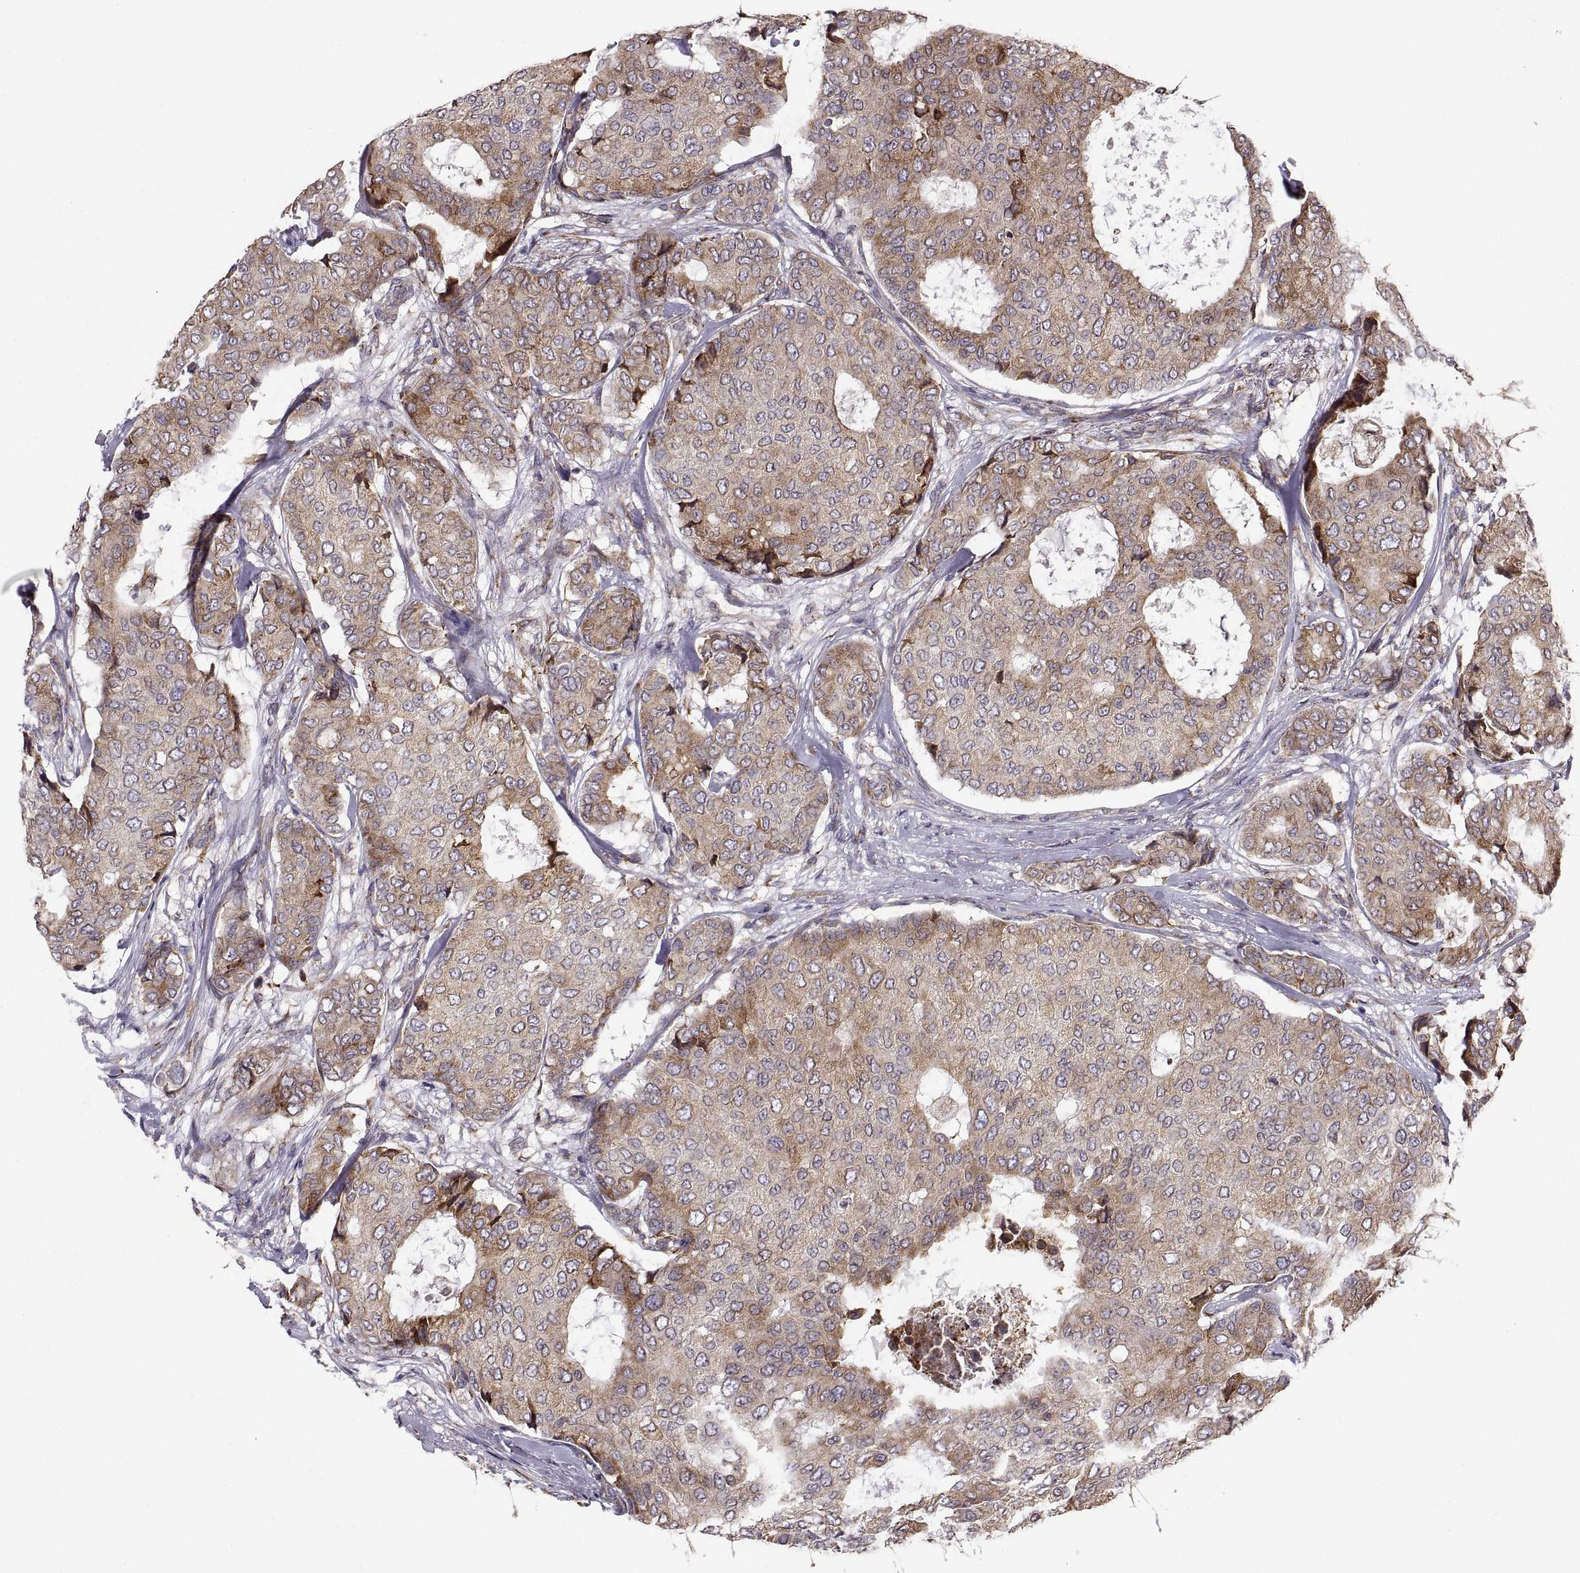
{"staining": {"intensity": "moderate", "quantity": "25%-75%", "location": "cytoplasmic/membranous"}, "tissue": "breast cancer", "cell_type": "Tumor cells", "image_type": "cancer", "snomed": [{"axis": "morphology", "description": "Duct carcinoma"}, {"axis": "topography", "description": "Breast"}], "caption": "Moderate cytoplasmic/membranous positivity for a protein is seen in approximately 25%-75% of tumor cells of invasive ductal carcinoma (breast) using immunohistochemistry (IHC).", "gene": "PLEKHB2", "patient": {"sex": "female", "age": 75}}